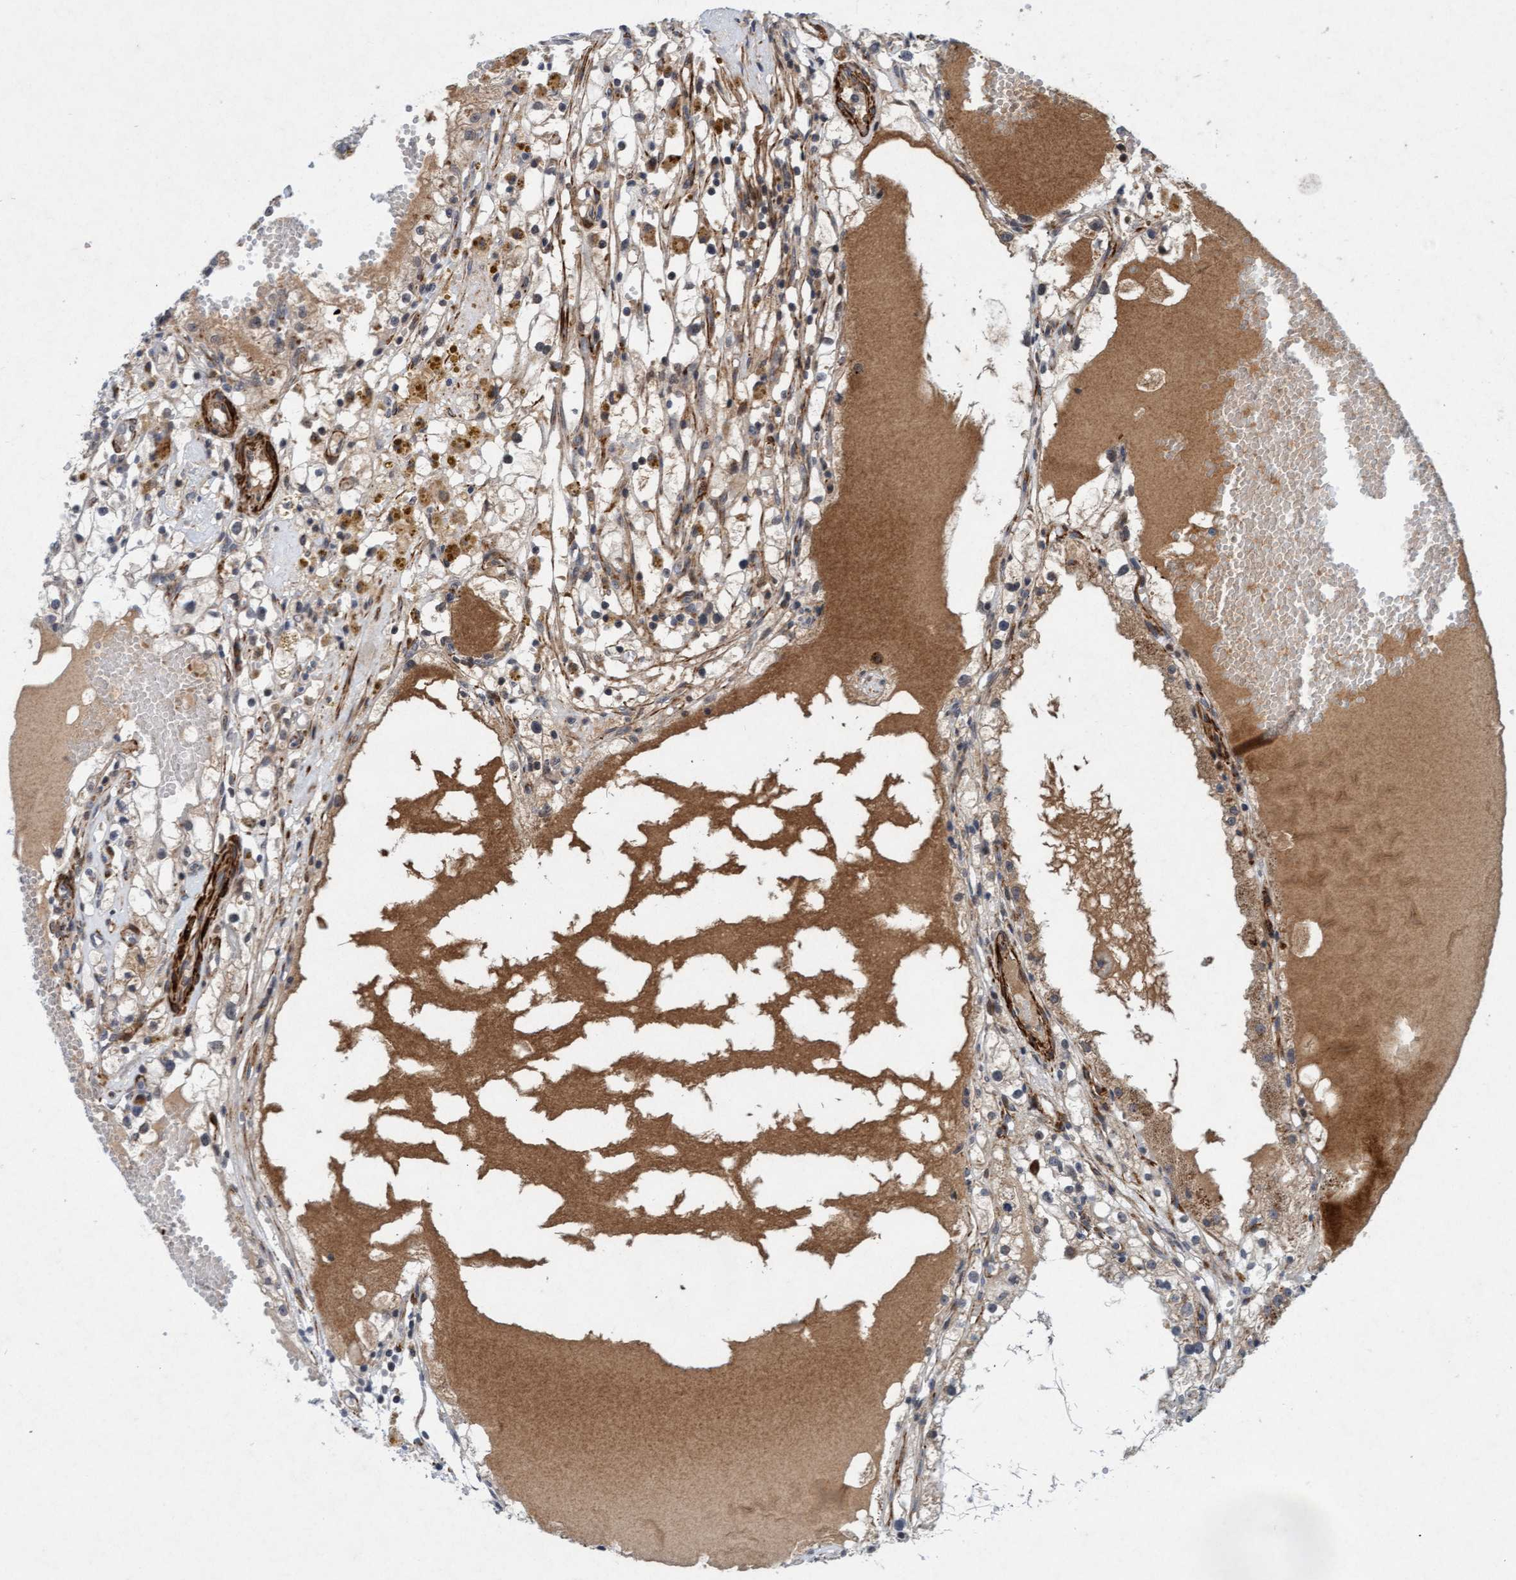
{"staining": {"intensity": "weak", "quantity": "25%-75%", "location": "cytoplasmic/membranous"}, "tissue": "renal cancer", "cell_type": "Tumor cells", "image_type": "cancer", "snomed": [{"axis": "morphology", "description": "Adenocarcinoma, NOS"}, {"axis": "topography", "description": "Kidney"}], "caption": "Tumor cells show low levels of weak cytoplasmic/membranous staining in approximately 25%-75% of cells in human adenocarcinoma (renal).", "gene": "TMEM70", "patient": {"sex": "male", "age": 56}}